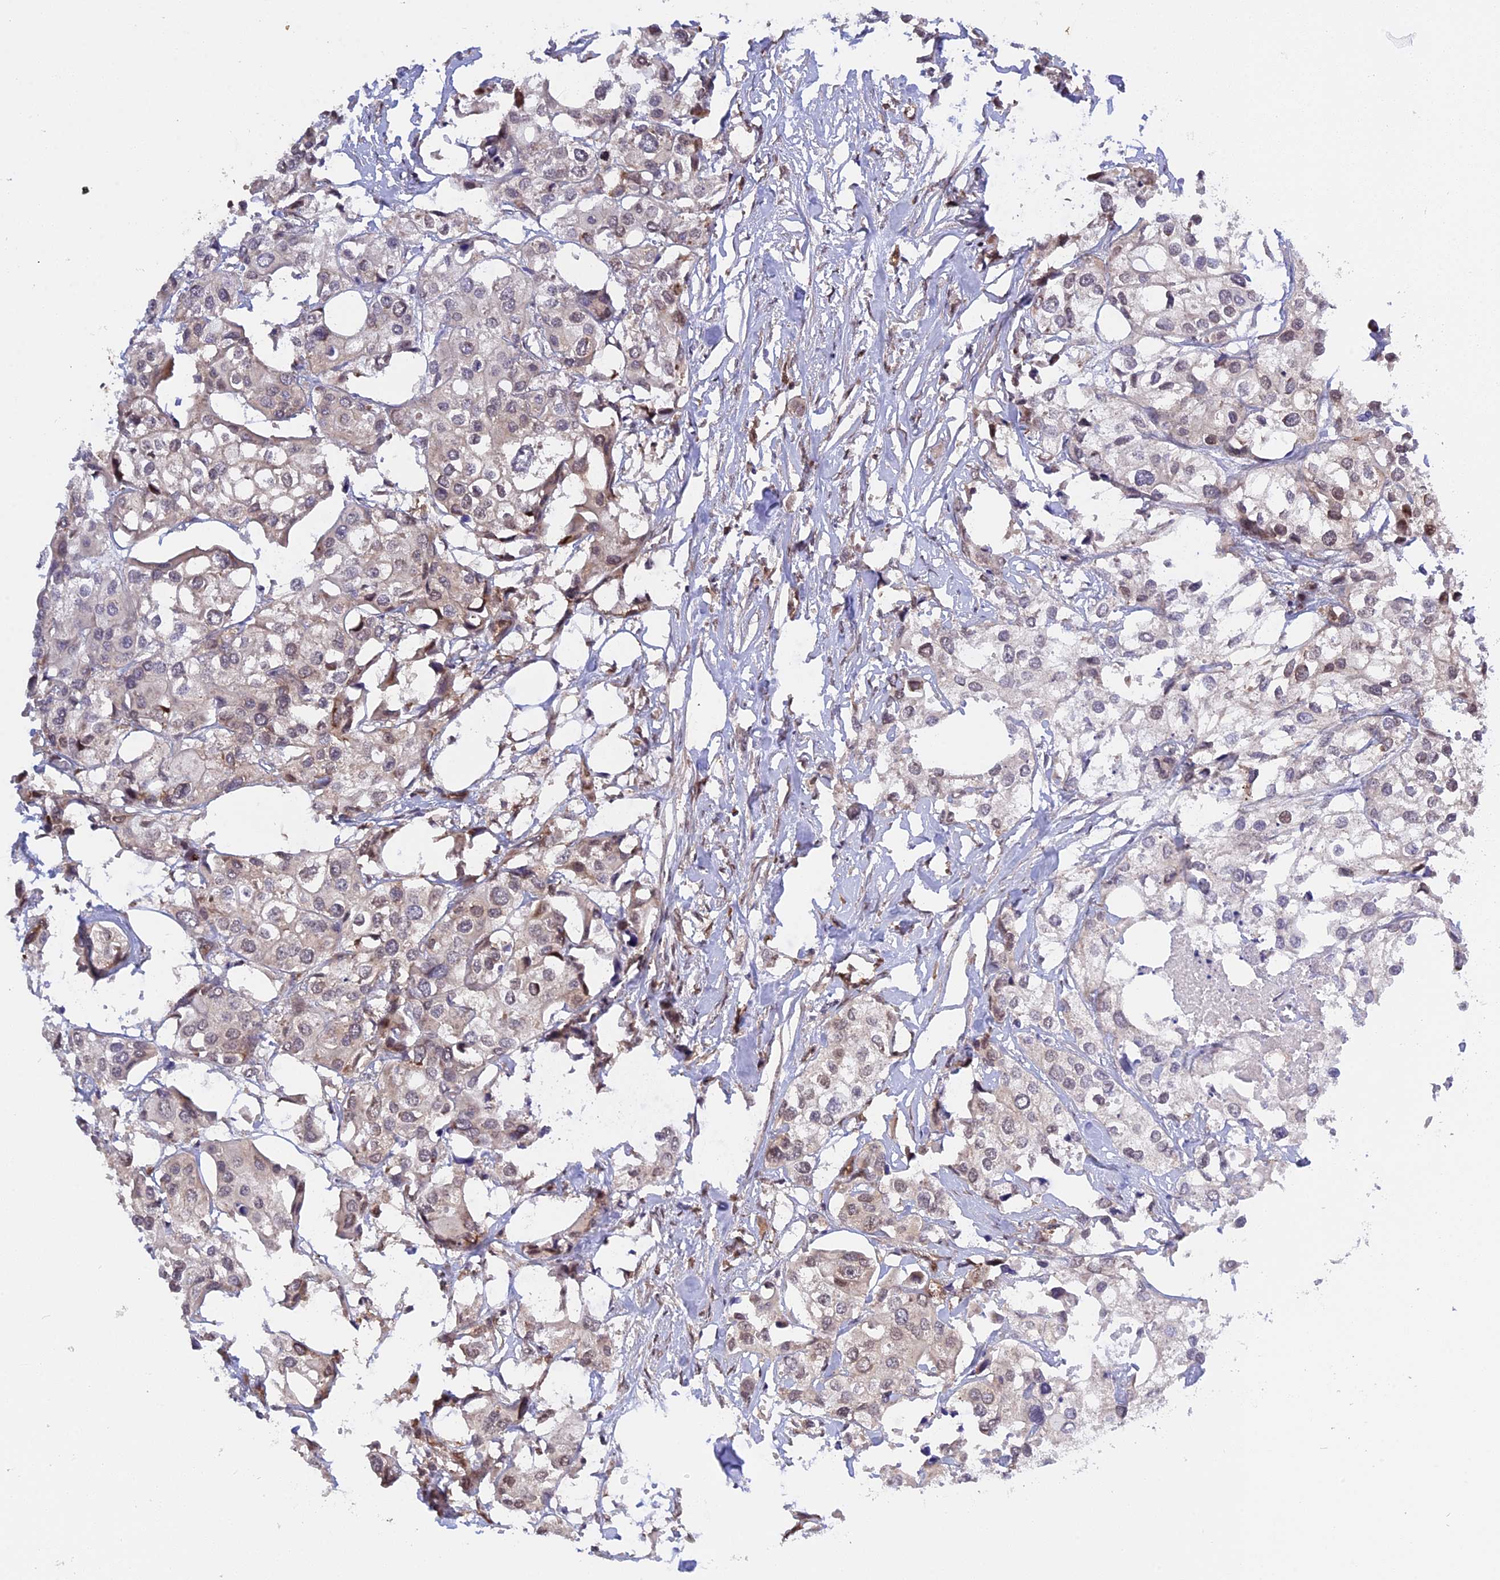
{"staining": {"intensity": "moderate", "quantity": "<25%", "location": "cytoplasmic/membranous,nuclear"}, "tissue": "urothelial cancer", "cell_type": "Tumor cells", "image_type": "cancer", "snomed": [{"axis": "morphology", "description": "Urothelial carcinoma, High grade"}, {"axis": "topography", "description": "Urinary bladder"}], "caption": "Immunohistochemical staining of urothelial carcinoma (high-grade) demonstrates low levels of moderate cytoplasmic/membranous and nuclear protein staining in approximately <25% of tumor cells.", "gene": "ZNF428", "patient": {"sex": "male", "age": 64}}